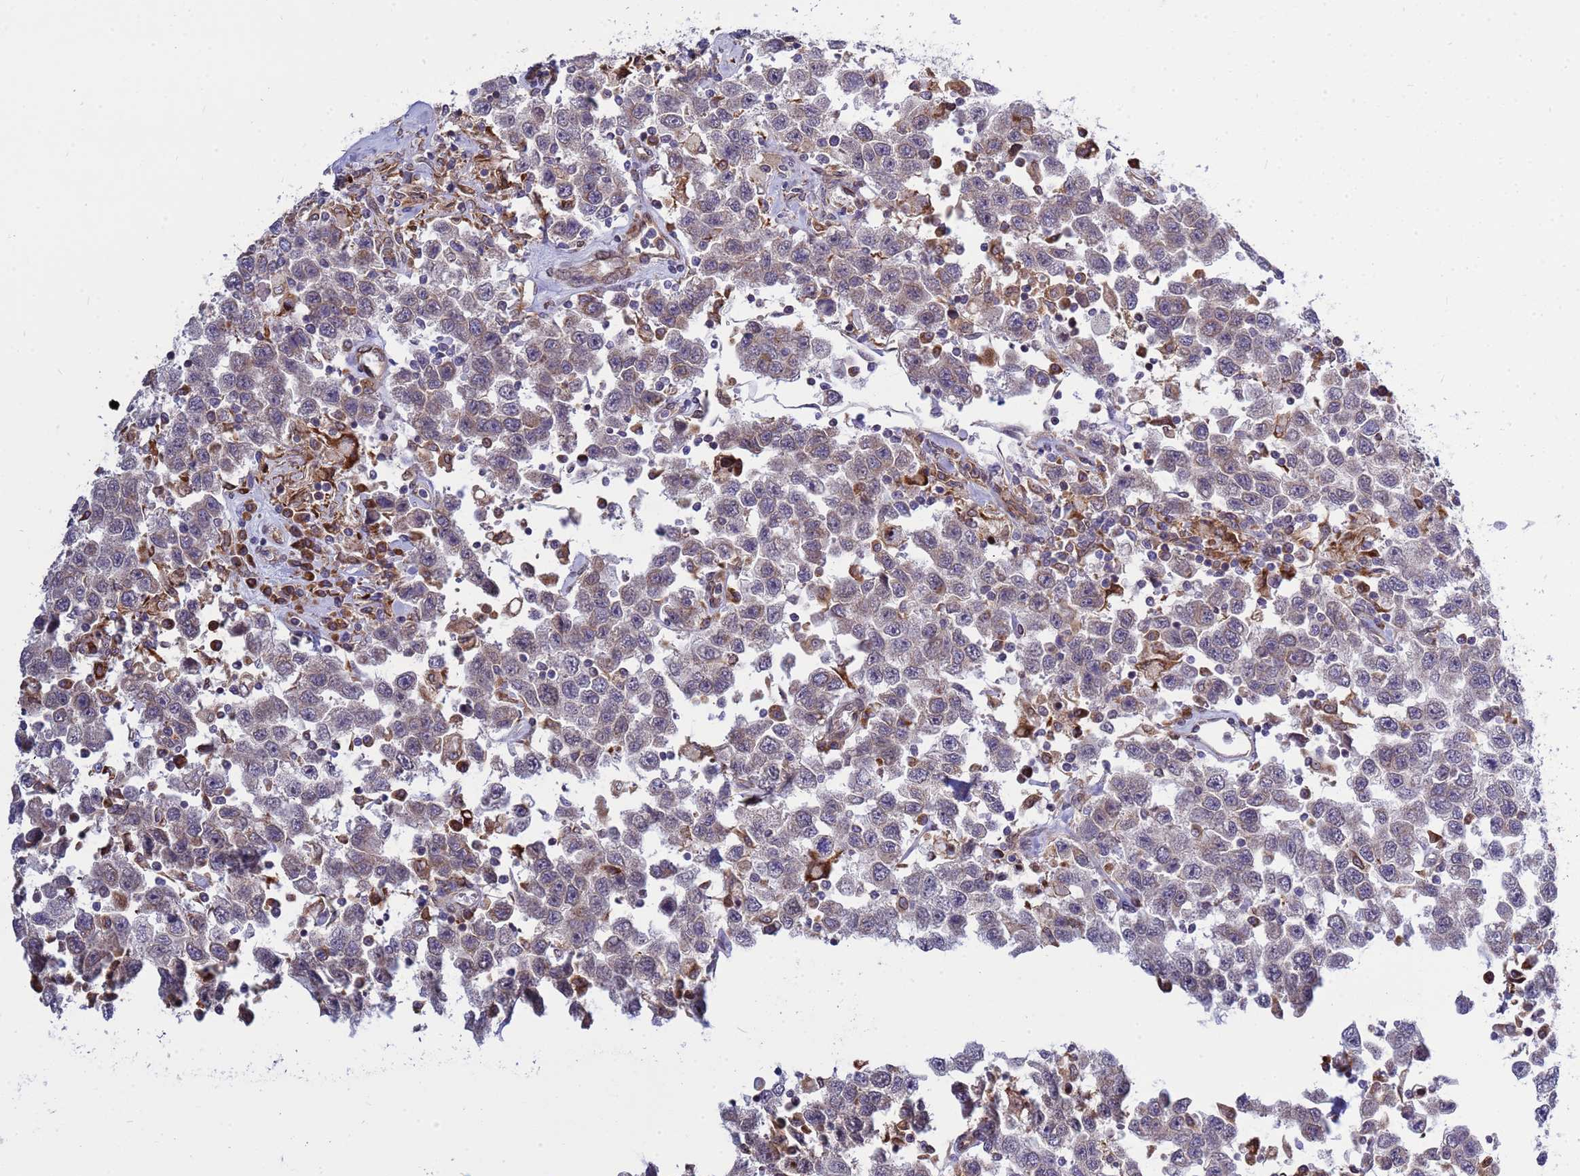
{"staining": {"intensity": "negative", "quantity": "none", "location": "none"}, "tissue": "testis cancer", "cell_type": "Tumor cells", "image_type": "cancer", "snomed": [{"axis": "morphology", "description": "Seminoma, NOS"}, {"axis": "topography", "description": "Testis"}], "caption": "IHC of testis cancer displays no positivity in tumor cells. Nuclei are stained in blue.", "gene": "RAPGEF4", "patient": {"sex": "male", "age": 41}}